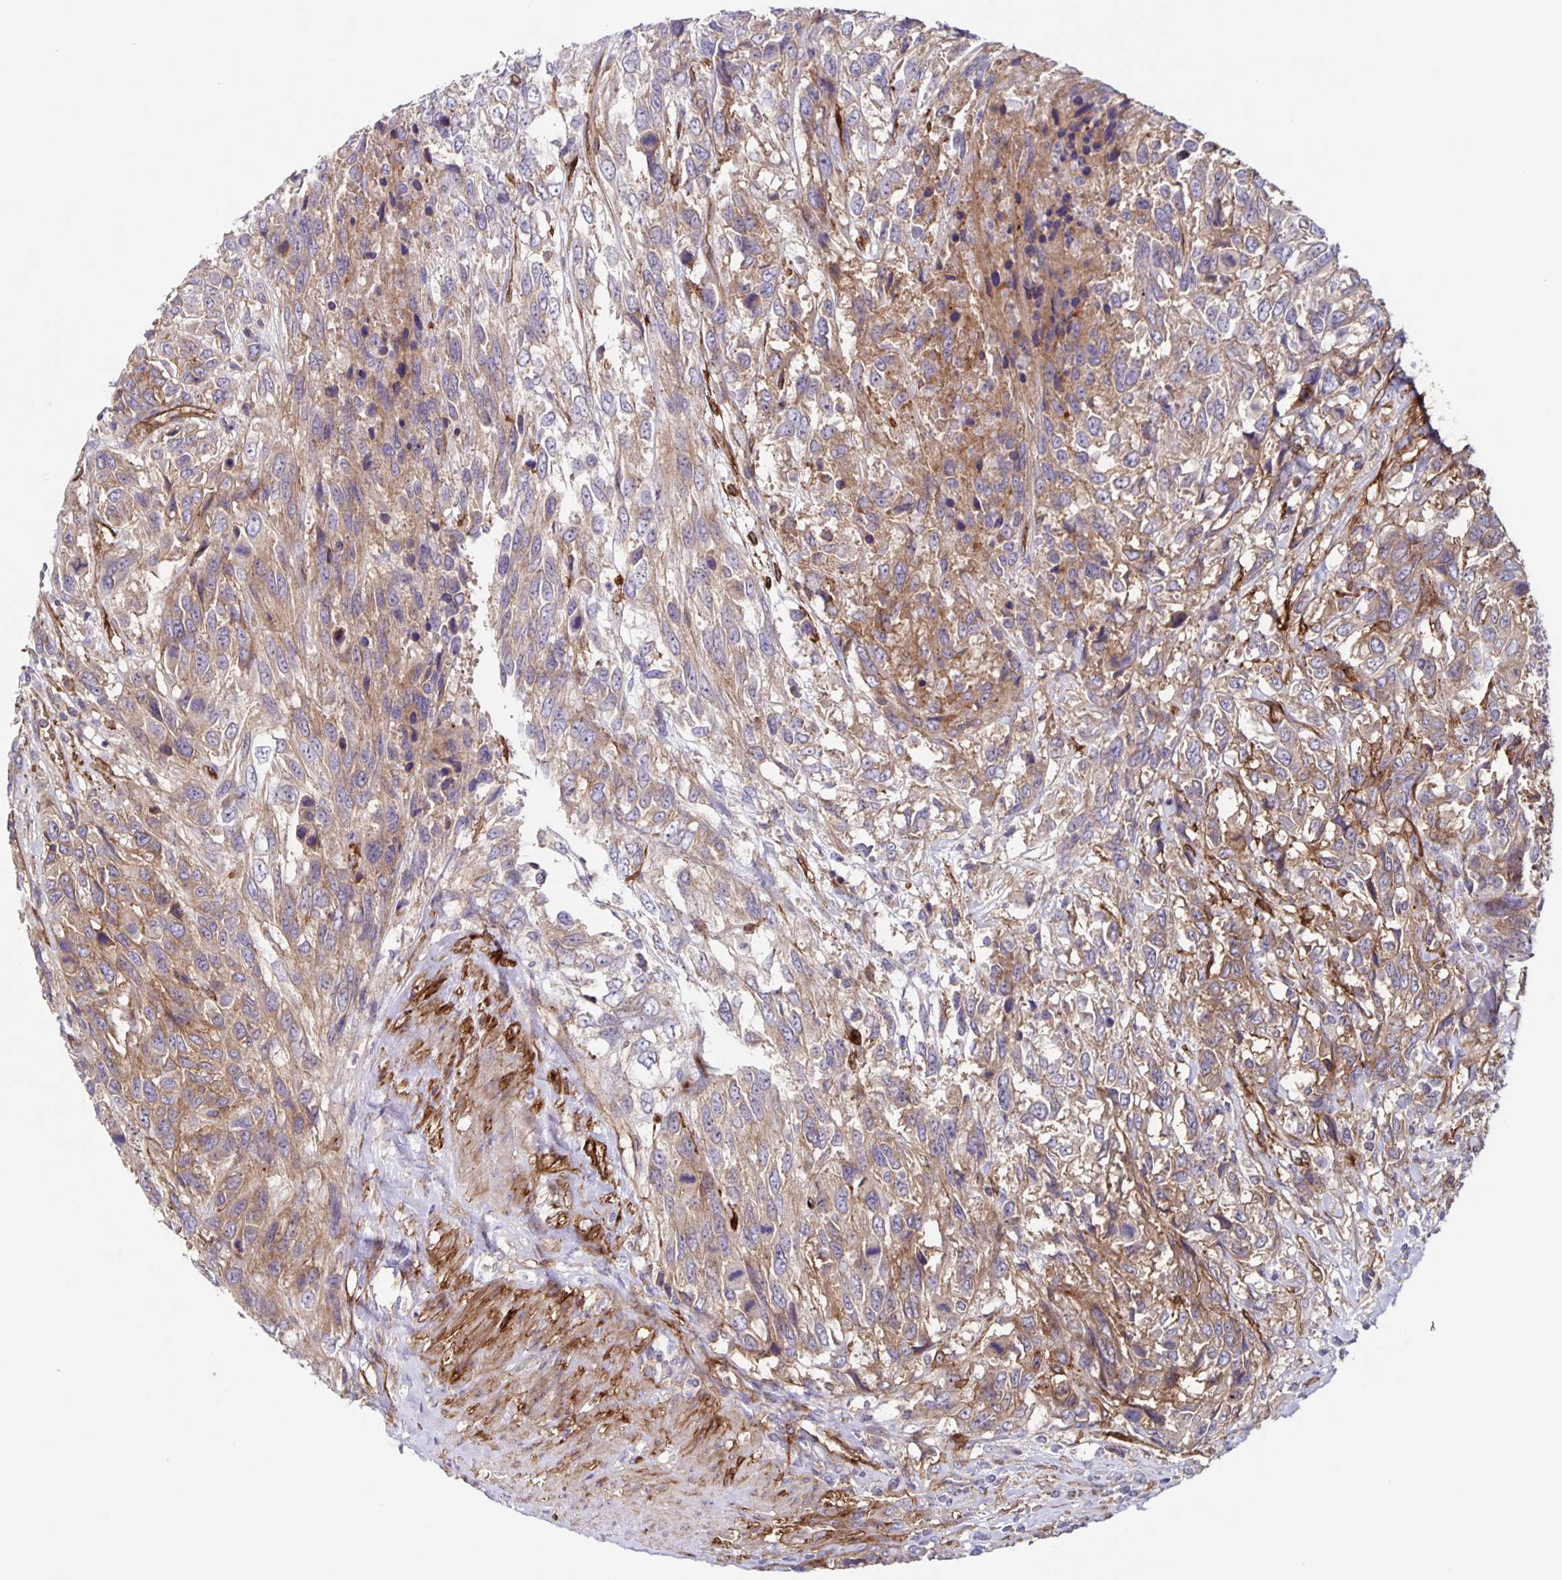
{"staining": {"intensity": "moderate", "quantity": "25%-75%", "location": "cytoplasmic/membranous"}, "tissue": "urothelial cancer", "cell_type": "Tumor cells", "image_type": "cancer", "snomed": [{"axis": "morphology", "description": "Urothelial carcinoma, High grade"}, {"axis": "topography", "description": "Urinary bladder"}], "caption": "Human high-grade urothelial carcinoma stained with a brown dye reveals moderate cytoplasmic/membranous positive positivity in approximately 25%-75% of tumor cells.", "gene": "ITGA2", "patient": {"sex": "female", "age": 70}}